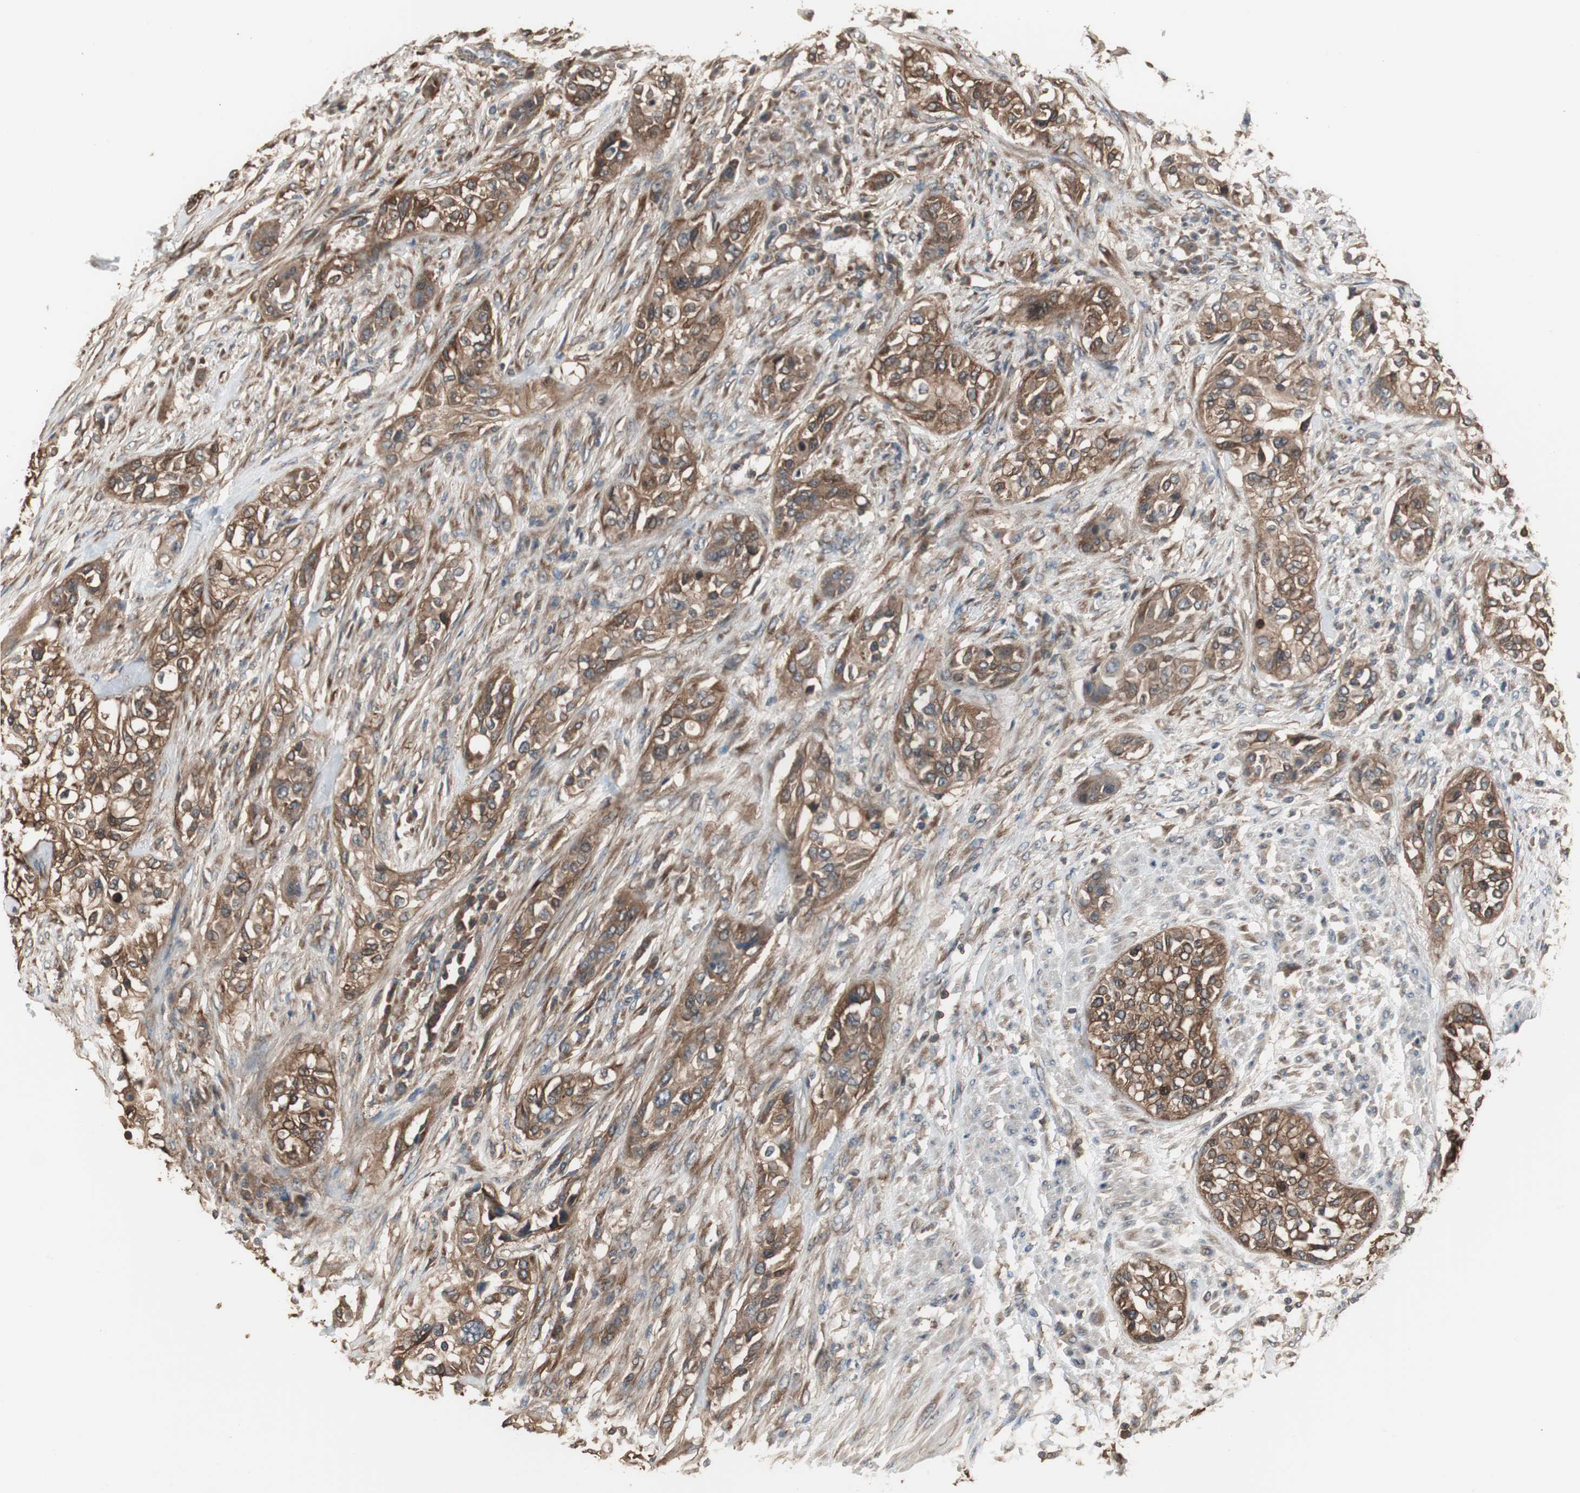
{"staining": {"intensity": "strong", "quantity": ">75%", "location": "cytoplasmic/membranous"}, "tissue": "urothelial cancer", "cell_type": "Tumor cells", "image_type": "cancer", "snomed": [{"axis": "morphology", "description": "Urothelial carcinoma, High grade"}, {"axis": "topography", "description": "Urinary bladder"}], "caption": "Brown immunohistochemical staining in urothelial cancer reveals strong cytoplasmic/membranous expression in approximately >75% of tumor cells.", "gene": "CAPNS1", "patient": {"sex": "male", "age": 74}}